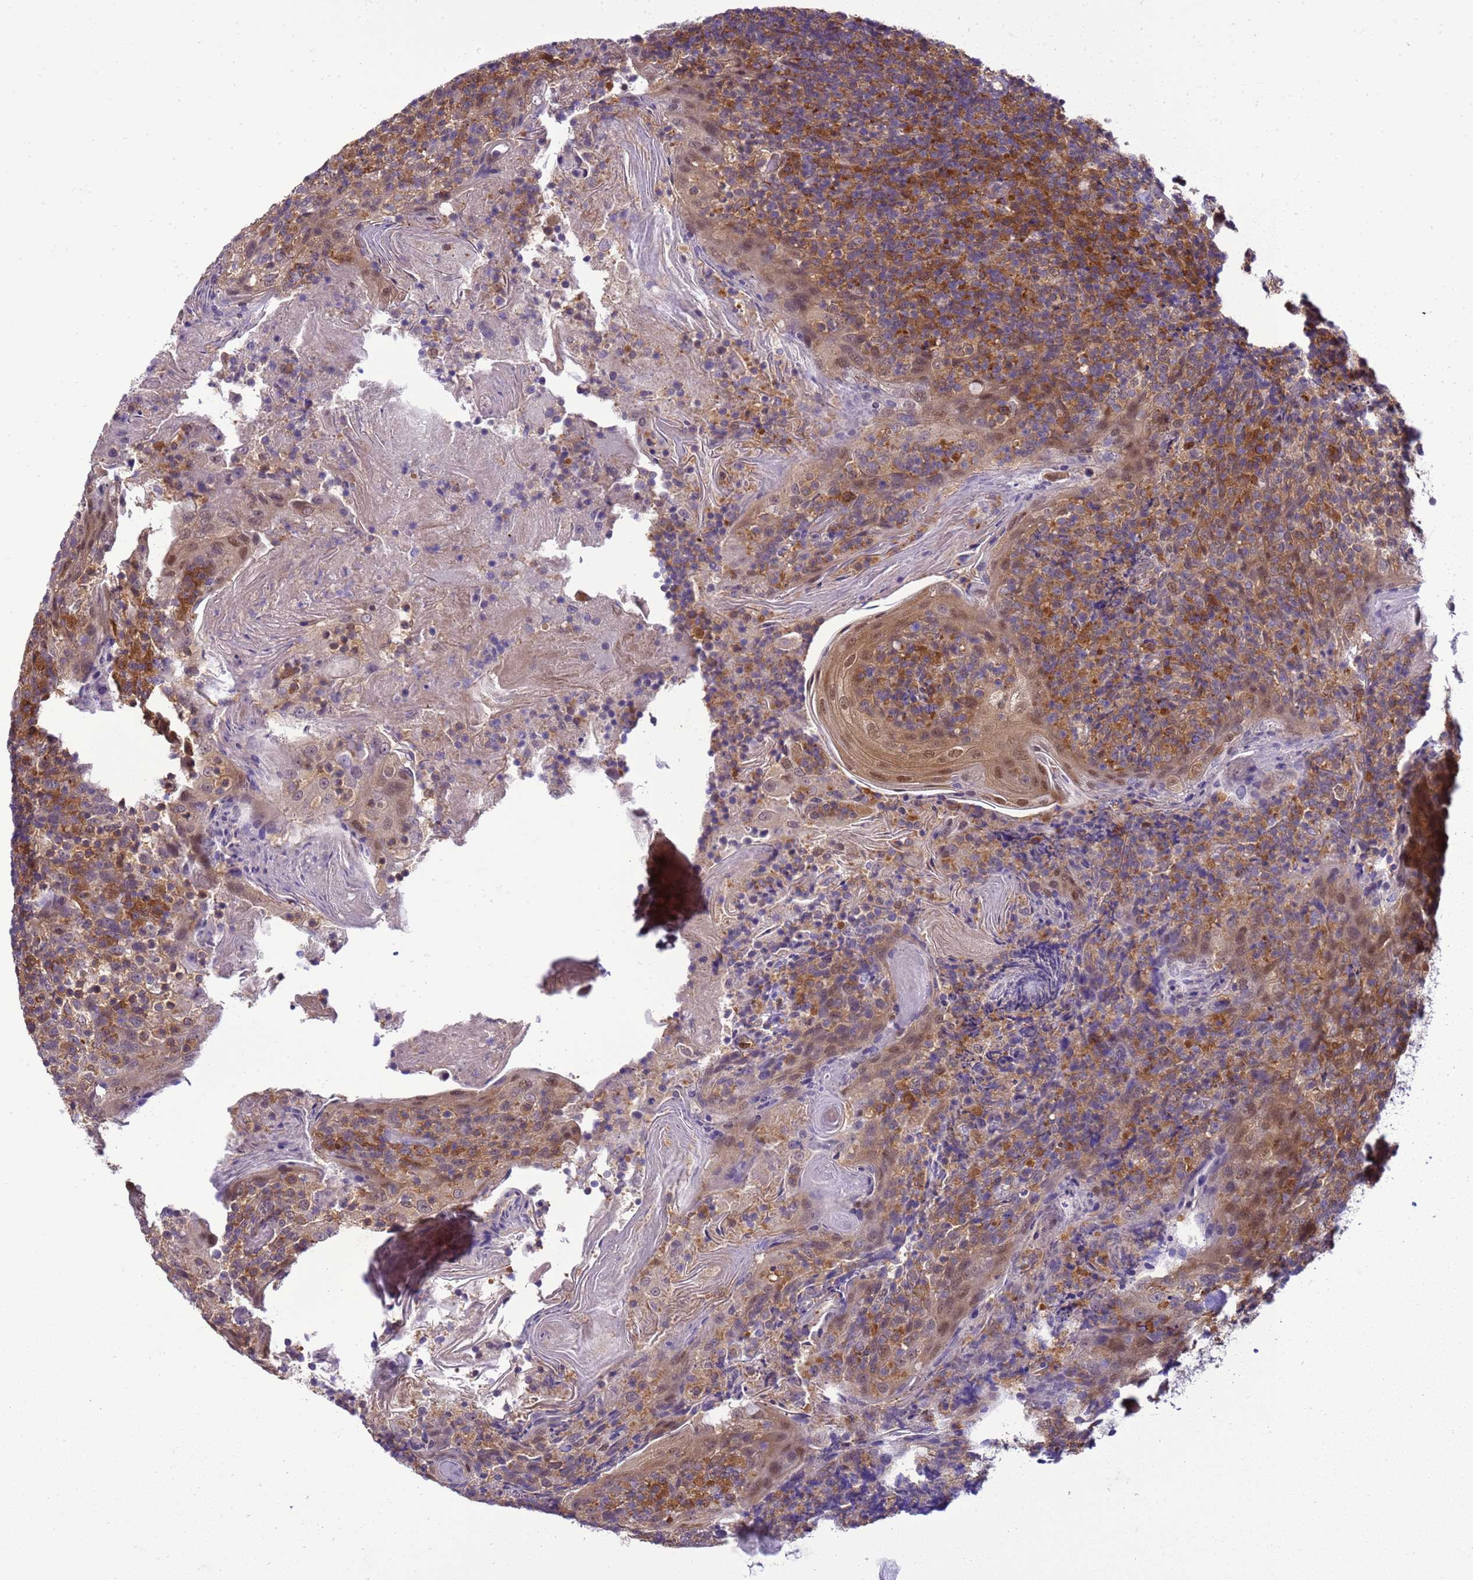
{"staining": {"intensity": "strong", "quantity": "<25%", "location": "cytoplasmic/membranous"}, "tissue": "tonsil", "cell_type": "Germinal center cells", "image_type": "normal", "snomed": [{"axis": "morphology", "description": "Normal tissue, NOS"}, {"axis": "topography", "description": "Tonsil"}], "caption": "Immunohistochemical staining of normal human tonsil demonstrates strong cytoplasmic/membranous protein staining in approximately <25% of germinal center cells. (Stains: DAB (3,3'-diaminobenzidine) in brown, nuclei in blue, Microscopy: brightfield microscopy at high magnification).", "gene": "DDI2", "patient": {"sex": "female", "age": 10}}